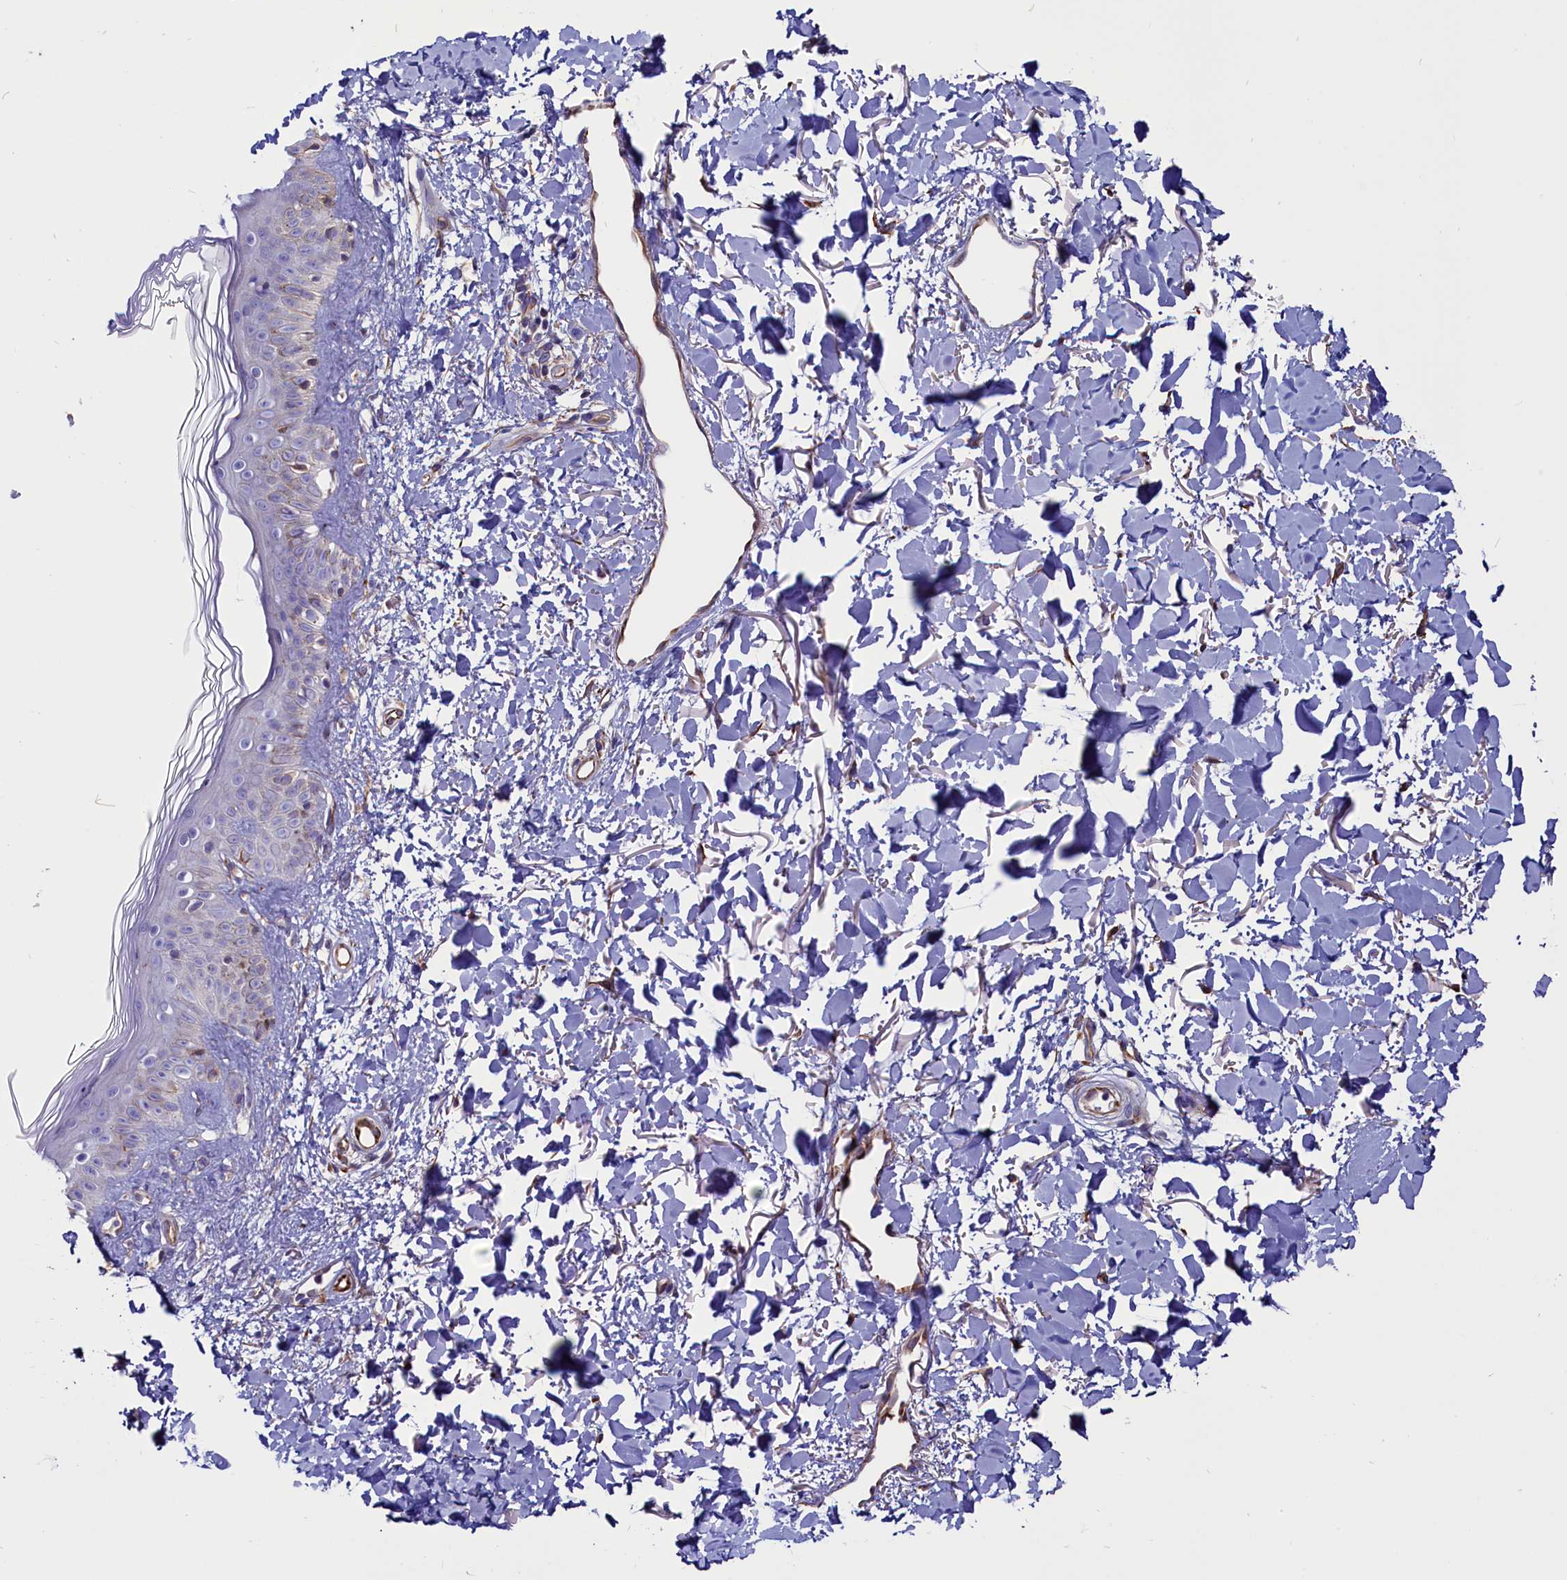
{"staining": {"intensity": "negative", "quantity": "none", "location": "none"}, "tissue": "skin", "cell_type": "Fibroblasts", "image_type": "normal", "snomed": [{"axis": "morphology", "description": "Normal tissue, NOS"}, {"axis": "topography", "description": "Skin"}], "caption": "An immunohistochemistry (IHC) histopathology image of unremarkable skin is shown. There is no staining in fibroblasts of skin.", "gene": "PDILT", "patient": {"sex": "female", "age": 58}}